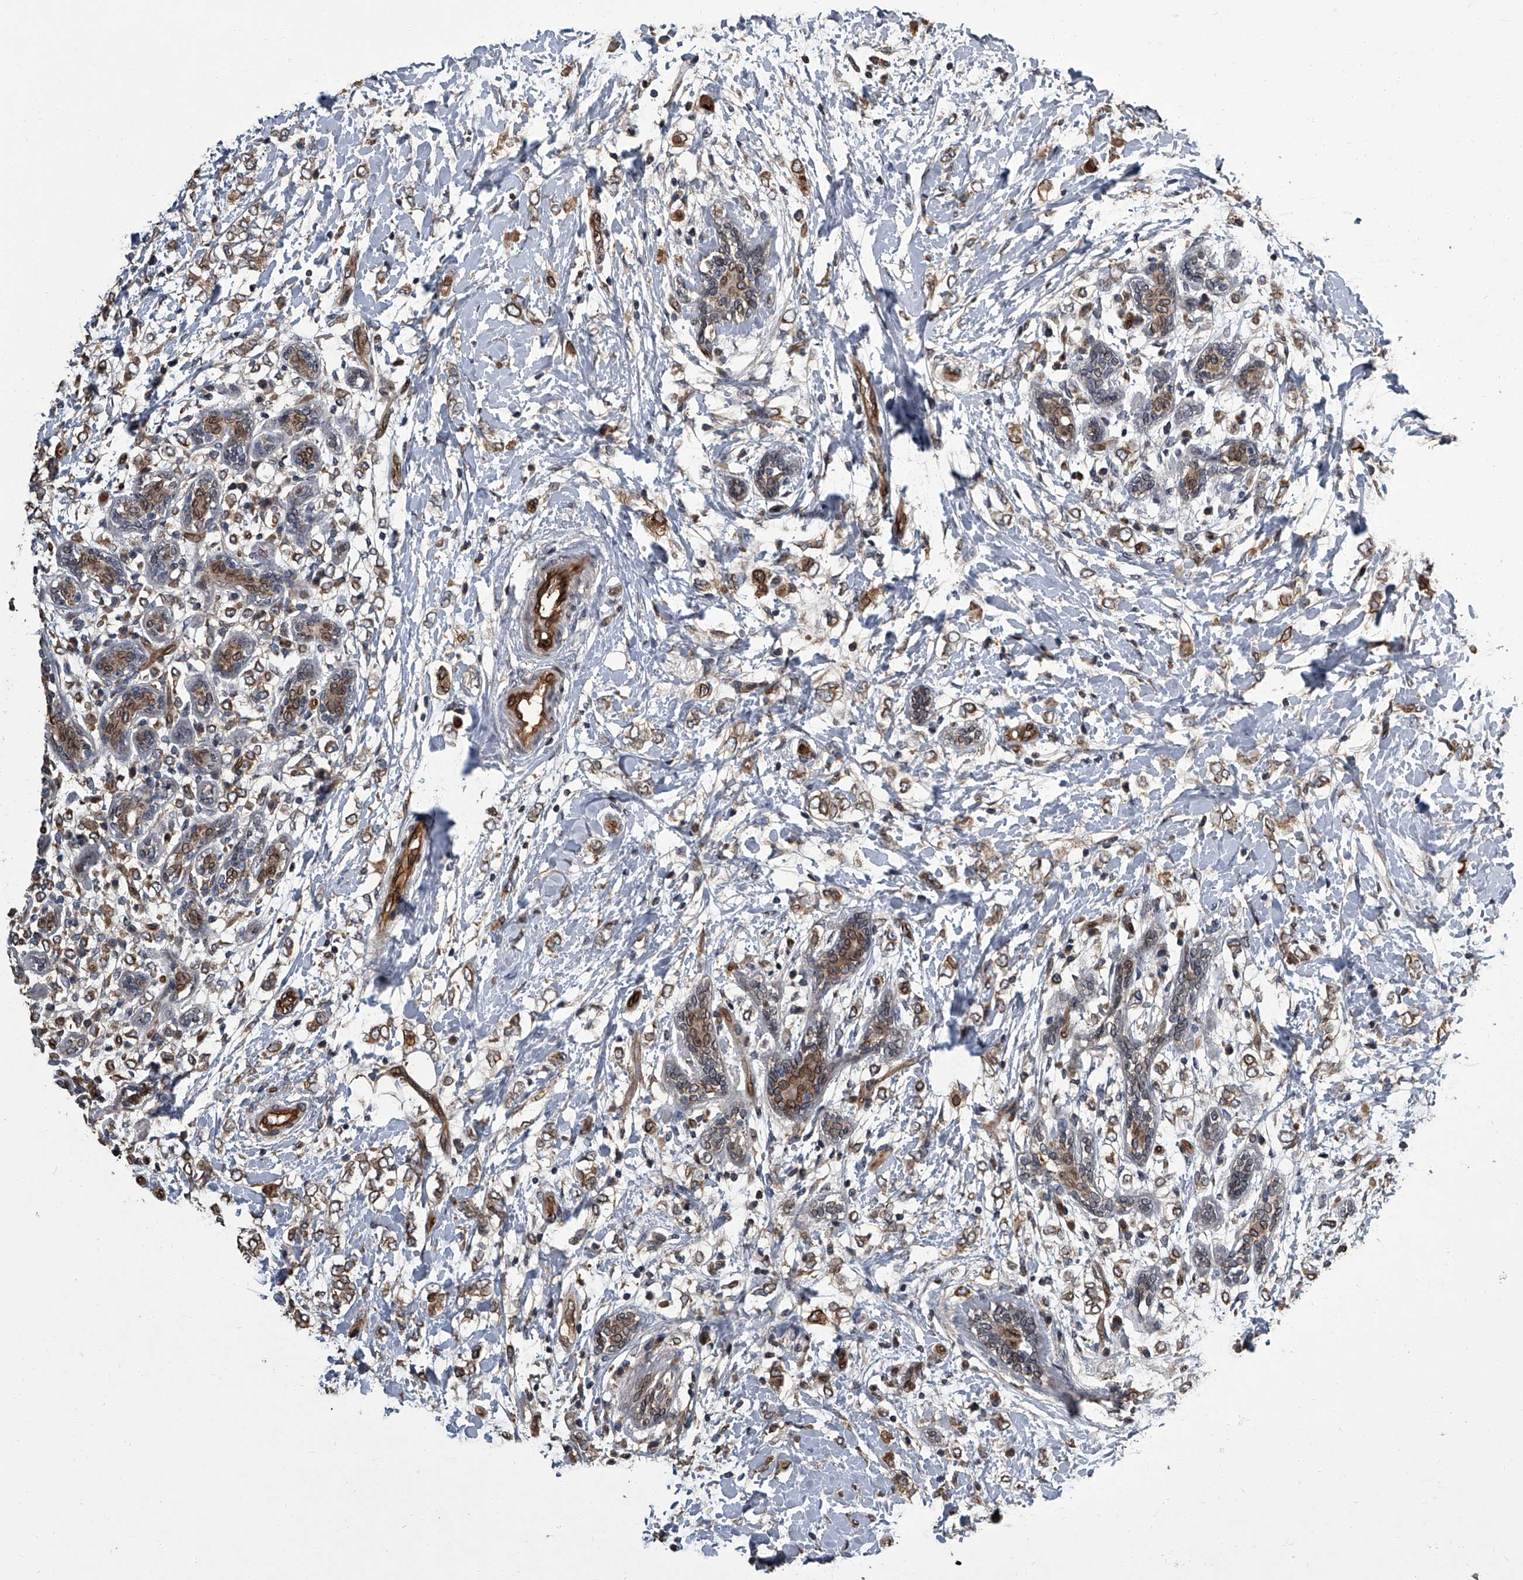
{"staining": {"intensity": "moderate", "quantity": ">75%", "location": "cytoplasmic/membranous,nuclear"}, "tissue": "breast cancer", "cell_type": "Tumor cells", "image_type": "cancer", "snomed": [{"axis": "morphology", "description": "Normal tissue, NOS"}, {"axis": "morphology", "description": "Lobular carcinoma"}, {"axis": "topography", "description": "Breast"}], "caption": "Brown immunohistochemical staining in human breast lobular carcinoma reveals moderate cytoplasmic/membranous and nuclear expression in about >75% of tumor cells.", "gene": "LRRC8C", "patient": {"sex": "female", "age": 47}}